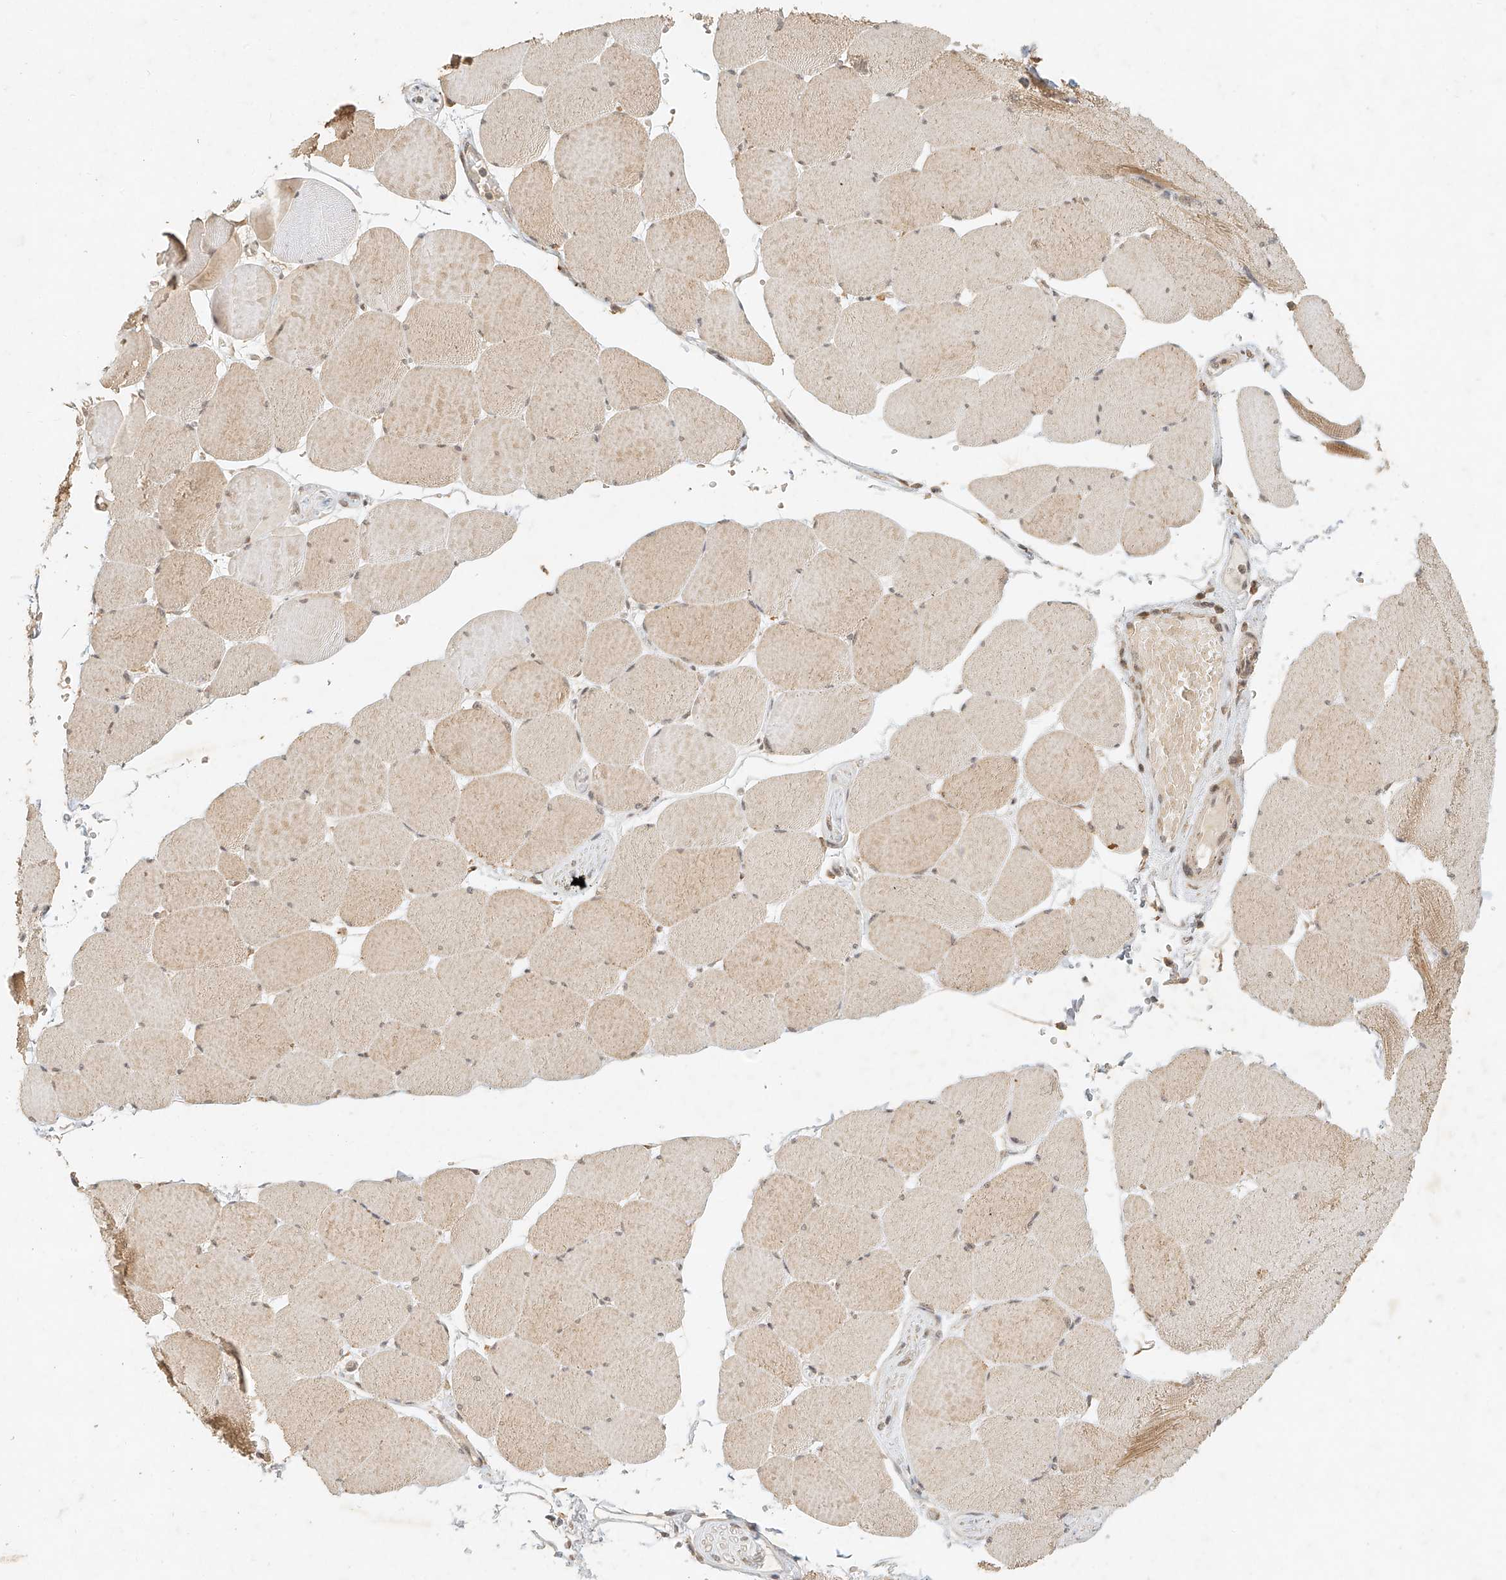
{"staining": {"intensity": "moderate", "quantity": "25%-75%", "location": "cytoplasmic/membranous,nuclear"}, "tissue": "skeletal muscle", "cell_type": "Myocytes", "image_type": "normal", "snomed": [{"axis": "morphology", "description": "Normal tissue, NOS"}, {"axis": "topography", "description": "Skeletal muscle"}, {"axis": "topography", "description": "Head-Neck"}], "caption": "This image demonstrates immunohistochemistry staining of normal human skeletal muscle, with medium moderate cytoplasmic/membranous,nuclear positivity in approximately 25%-75% of myocytes.", "gene": "CXorf58", "patient": {"sex": "male", "age": 66}}